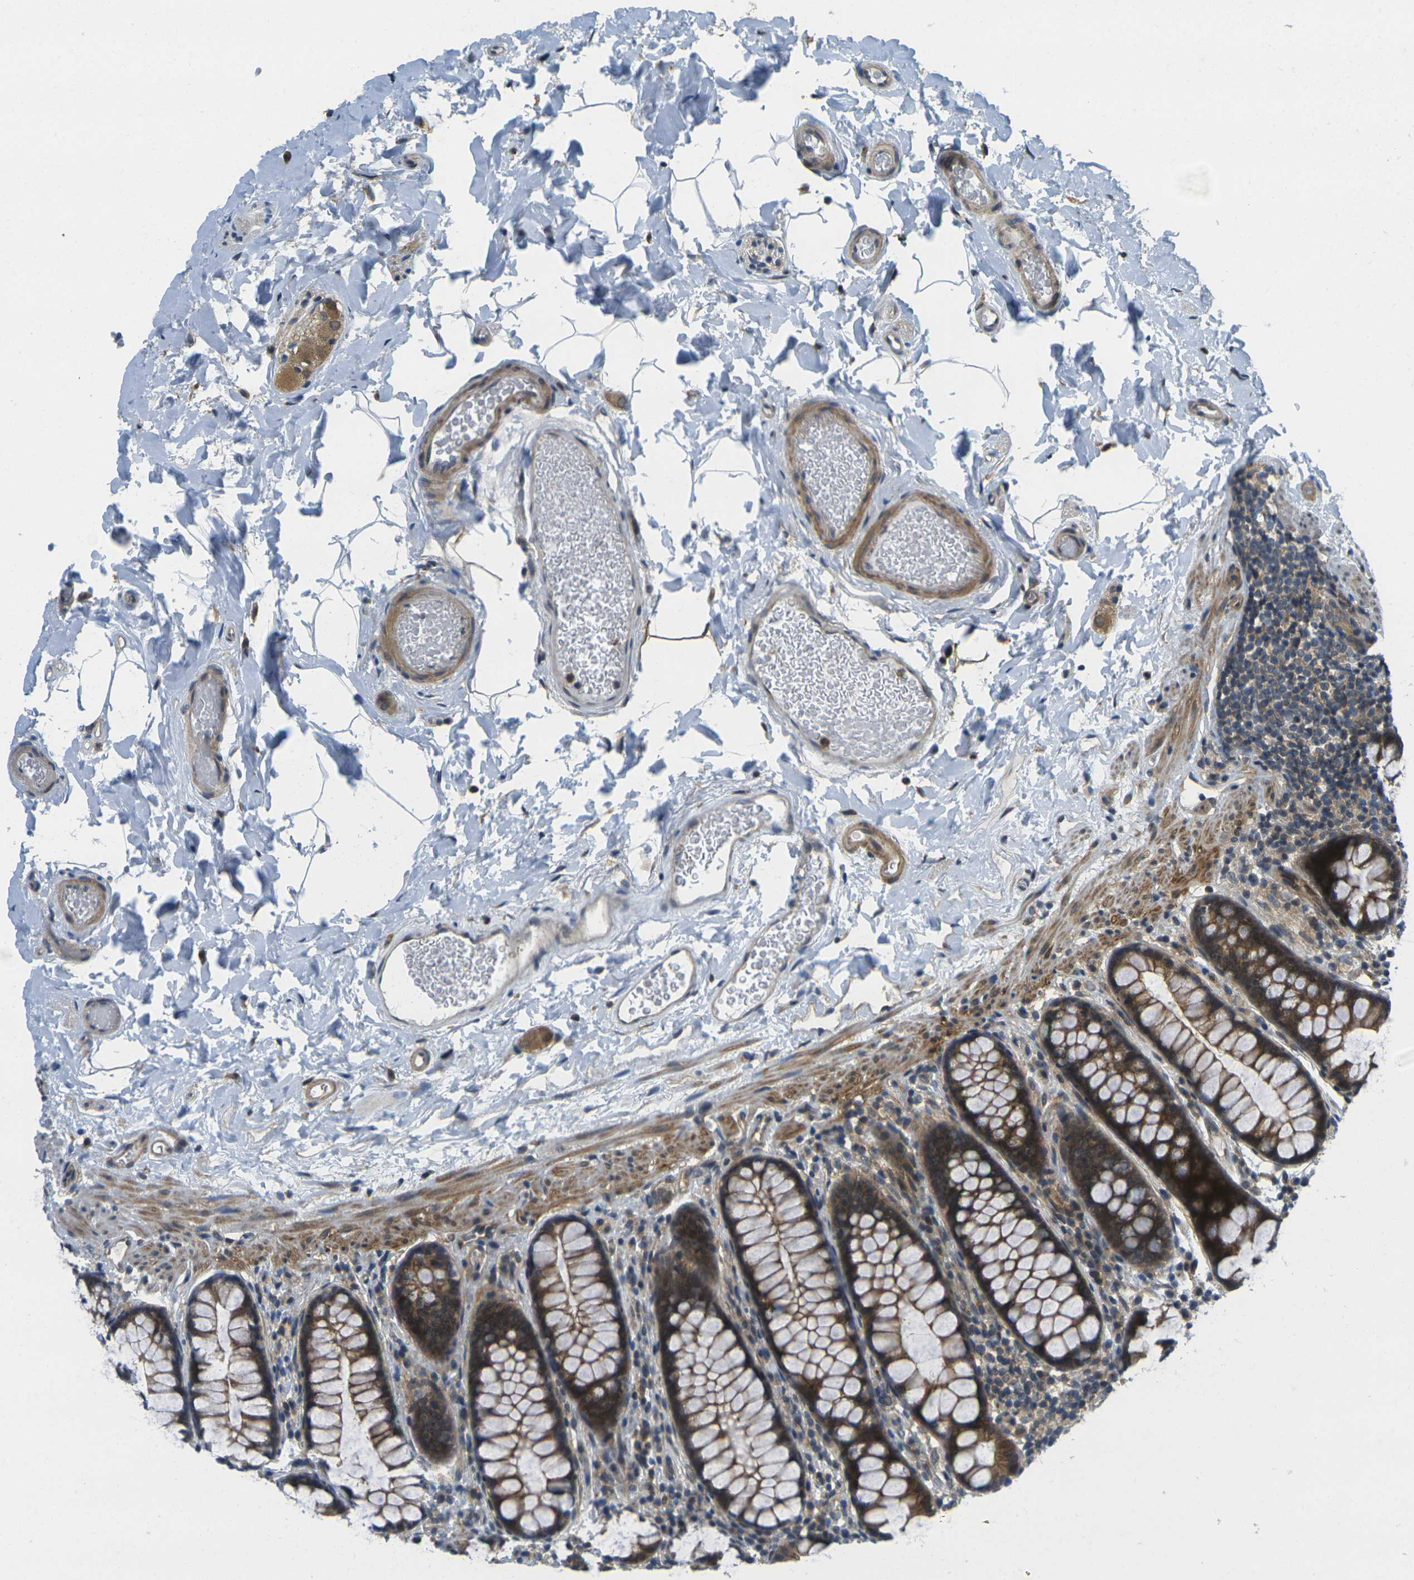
{"staining": {"intensity": "negative", "quantity": "none", "location": "none"}, "tissue": "colon", "cell_type": "Endothelial cells", "image_type": "normal", "snomed": [{"axis": "morphology", "description": "Normal tissue, NOS"}, {"axis": "topography", "description": "Colon"}], "caption": "IHC micrograph of unremarkable colon: colon stained with DAB (3,3'-diaminobenzidine) shows no significant protein positivity in endothelial cells.", "gene": "KCTD10", "patient": {"sex": "female", "age": 80}}